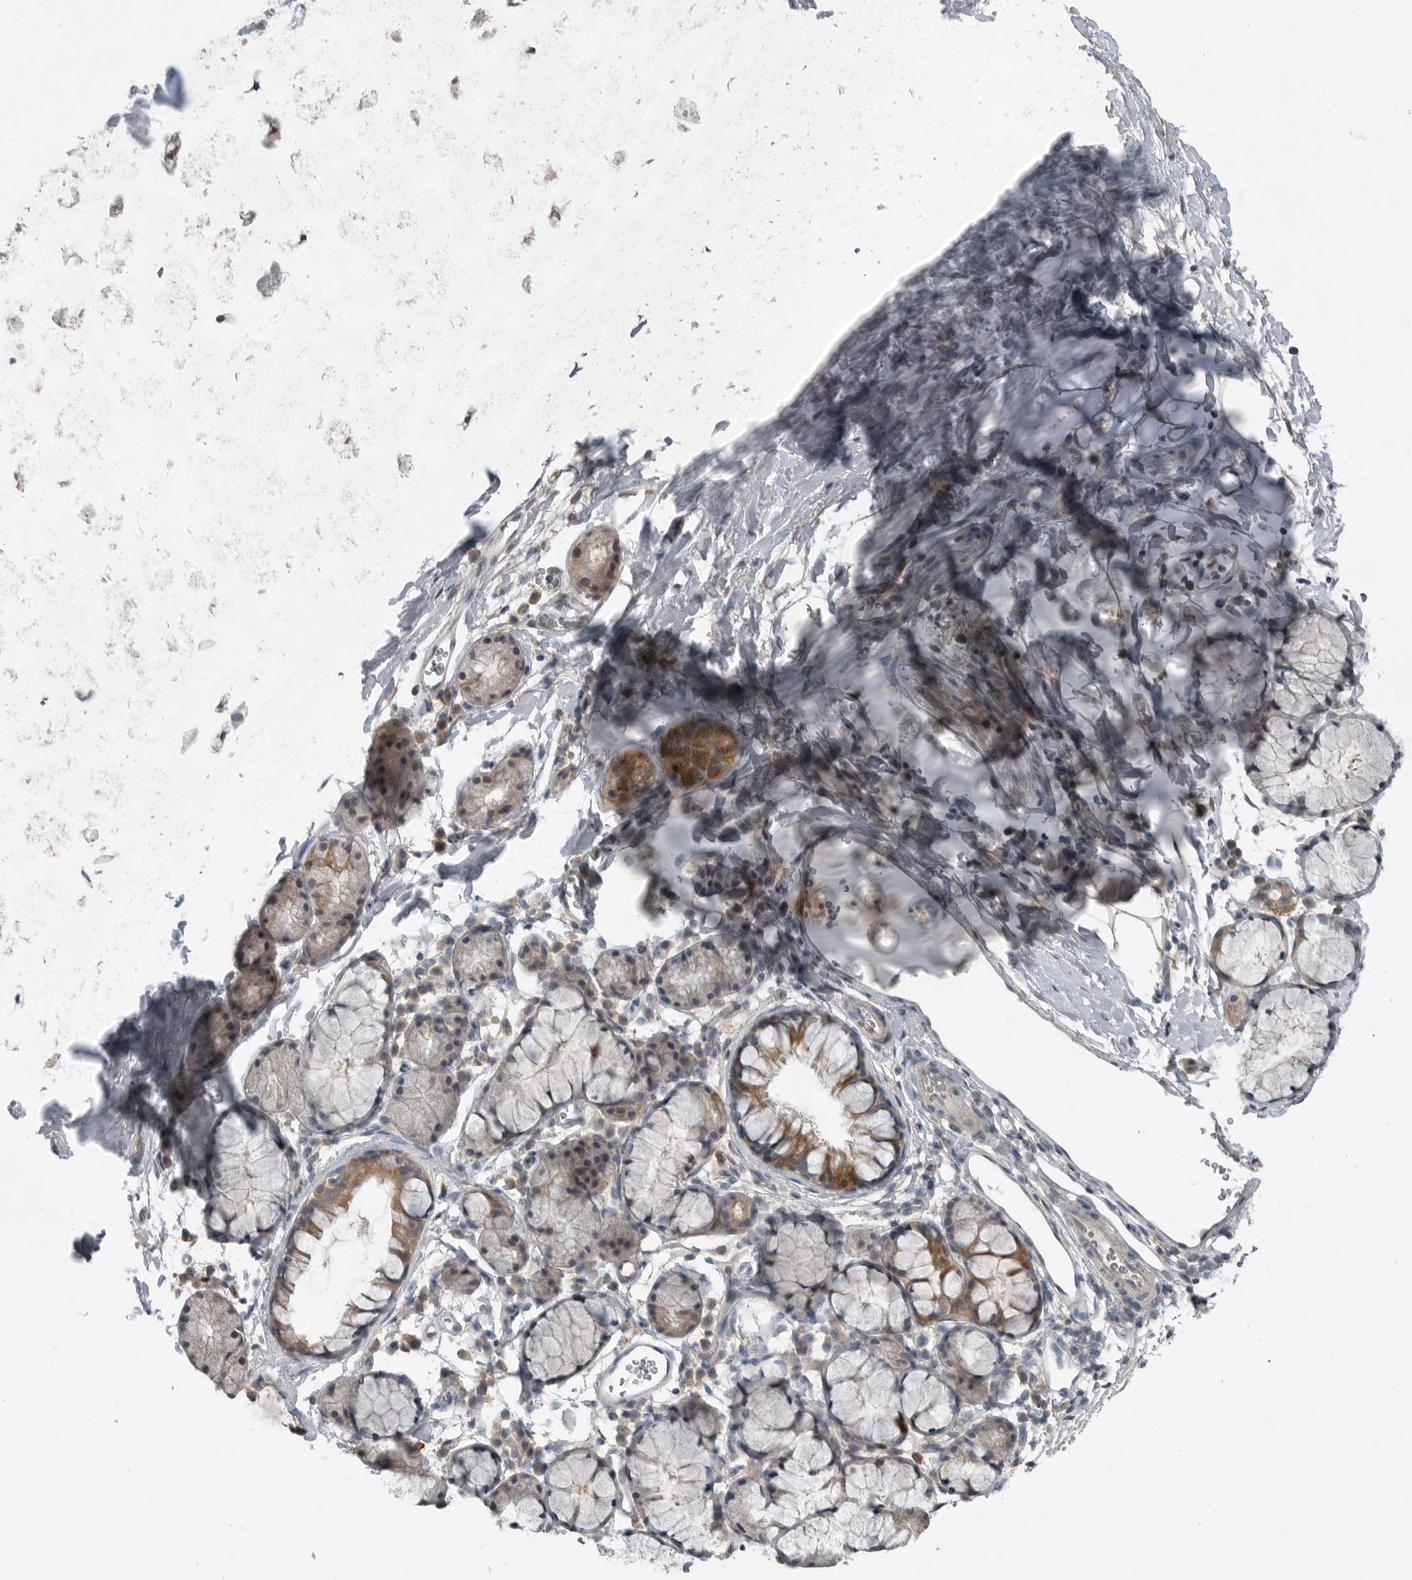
{"staining": {"intensity": "moderate", "quantity": ">75%", "location": "cytoplasmic/membranous"}, "tissue": "bronchus", "cell_type": "Respiratory epithelial cells", "image_type": "normal", "snomed": [{"axis": "morphology", "description": "Normal tissue, NOS"}, {"axis": "topography", "description": "Cartilage tissue"}, {"axis": "topography", "description": "Bronchus"}], "caption": "Immunohistochemistry (IHC) photomicrograph of benign bronchus: bronchus stained using IHC reveals medium levels of moderate protein expression localized specifically in the cytoplasmic/membranous of respiratory epithelial cells, appearing as a cytoplasmic/membranous brown color.", "gene": "MFAP3L", "patient": {"sex": "female", "age": 53}}